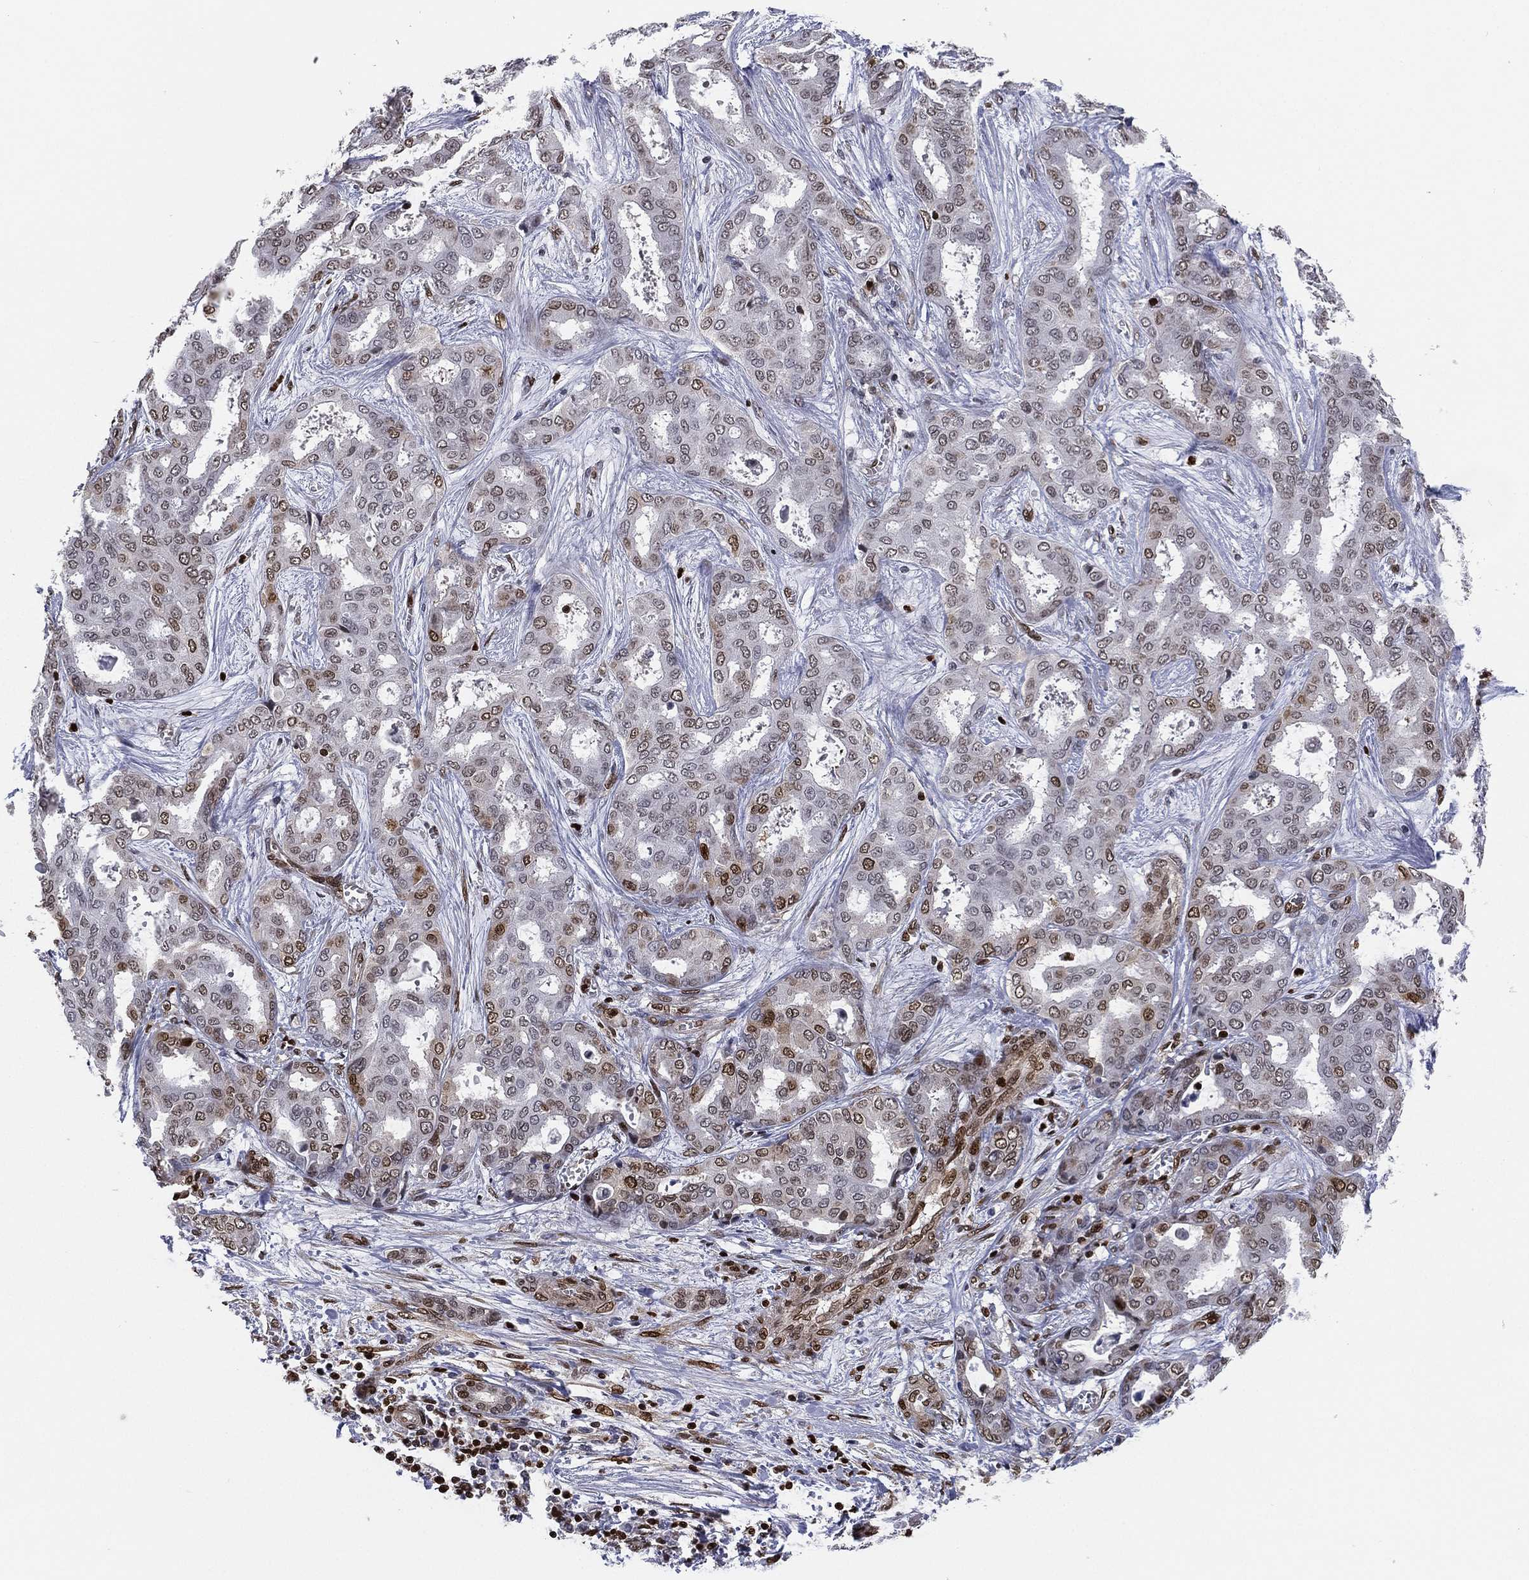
{"staining": {"intensity": "moderate", "quantity": "25%-75%", "location": "nuclear"}, "tissue": "liver cancer", "cell_type": "Tumor cells", "image_type": "cancer", "snomed": [{"axis": "morphology", "description": "Cholangiocarcinoma"}, {"axis": "topography", "description": "Liver"}], "caption": "The histopathology image displays staining of liver cancer, revealing moderate nuclear protein positivity (brown color) within tumor cells.", "gene": "LMNB1", "patient": {"sex": "female", "age": 64}}